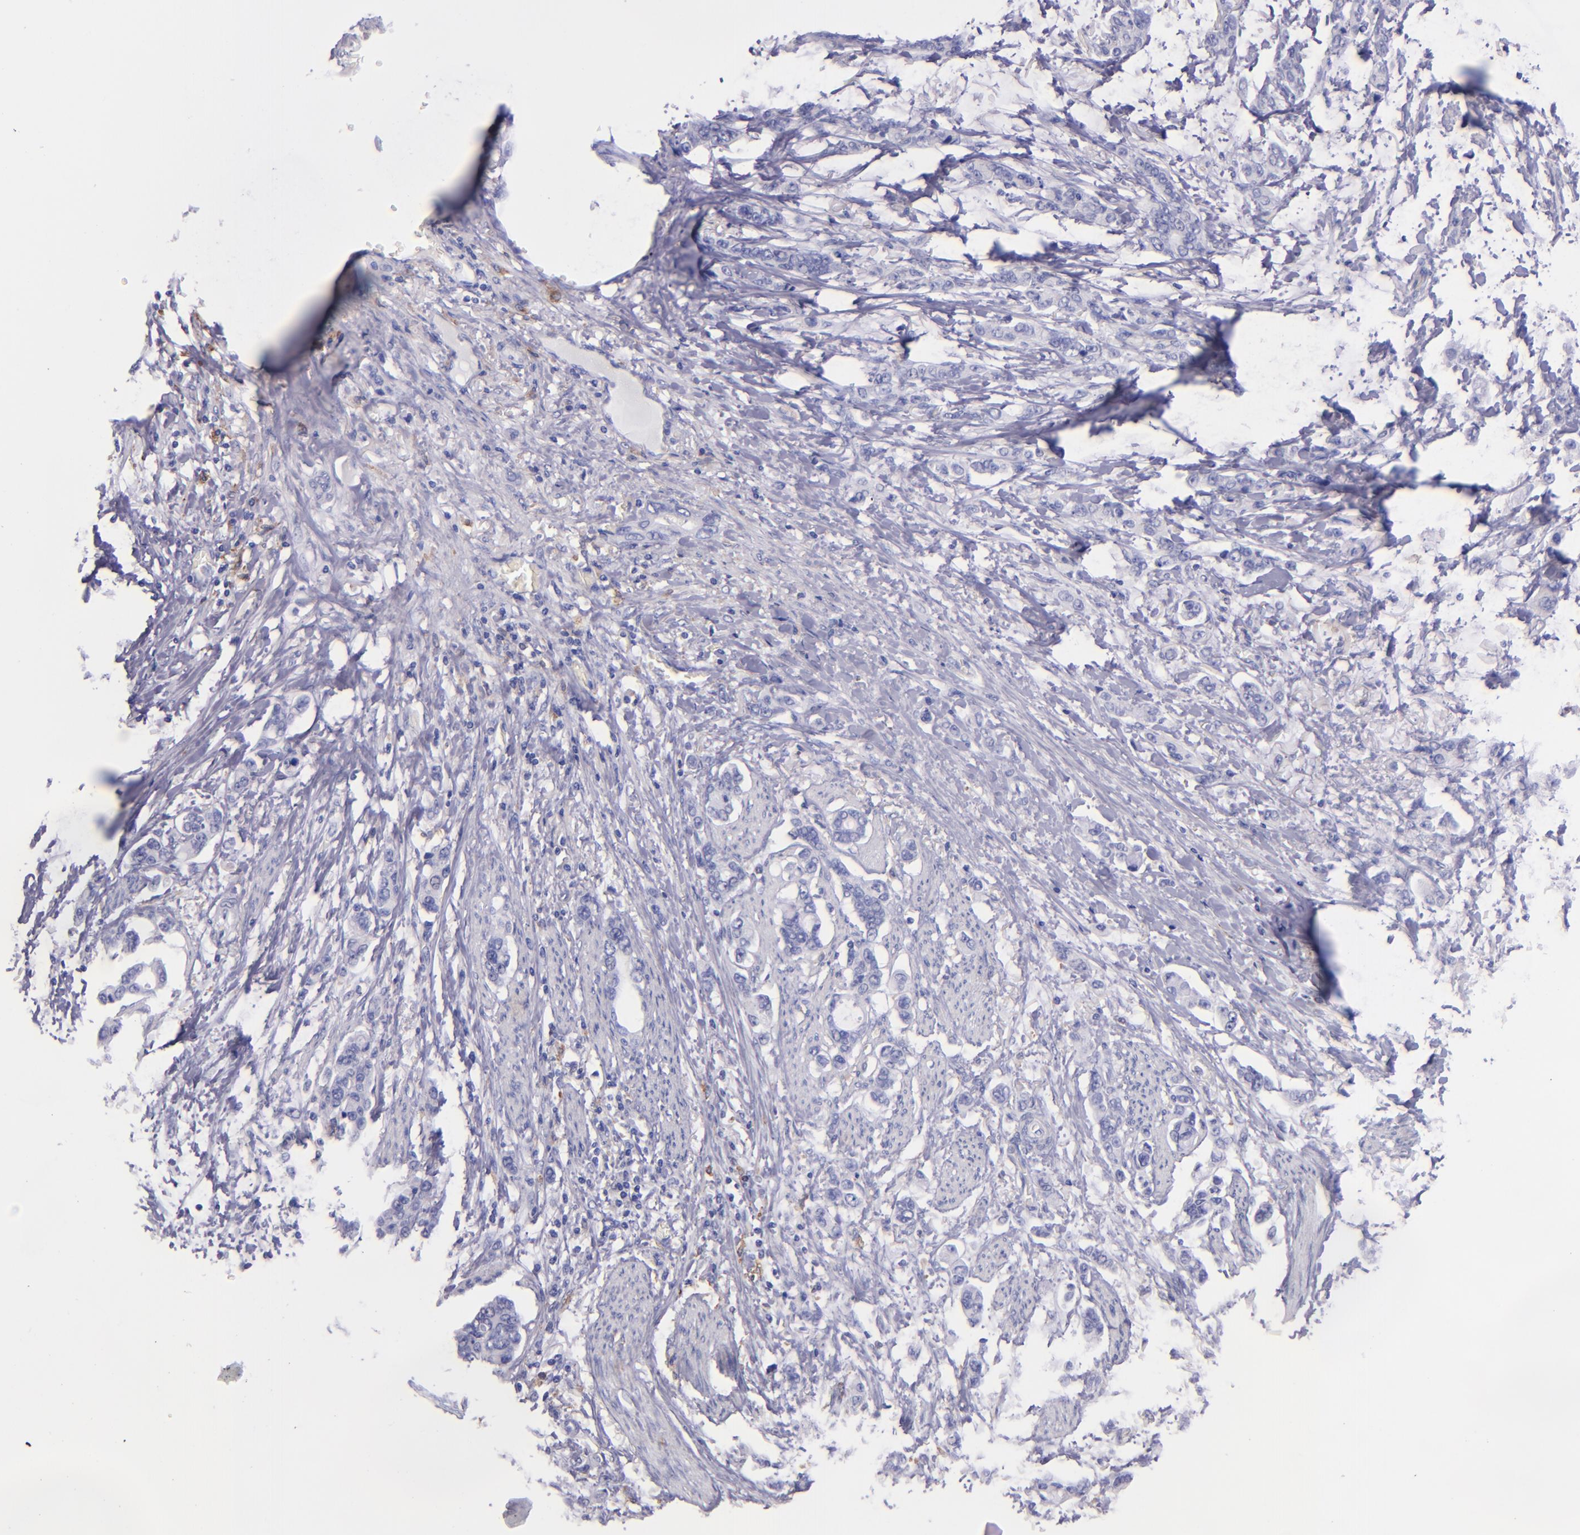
{"staining": {"intensity": "negative", "quantity": "none", "location": "none"}, "tissue": "stomach cancer", "cell_type": "Tumor cells", "image_type": "cancer", "snomed": [{"axis": "morphology", "description": "Adenocarcinoma, NOS"}, {"axis": "topography", "description": "Stomach"}], "caption": "Stomach cancer (adenocarcinoma) stained for a protein using IHC reveals no staining tumor cells.", "gene": "CD163", "patient": {"sex": "male", "age": 78}}